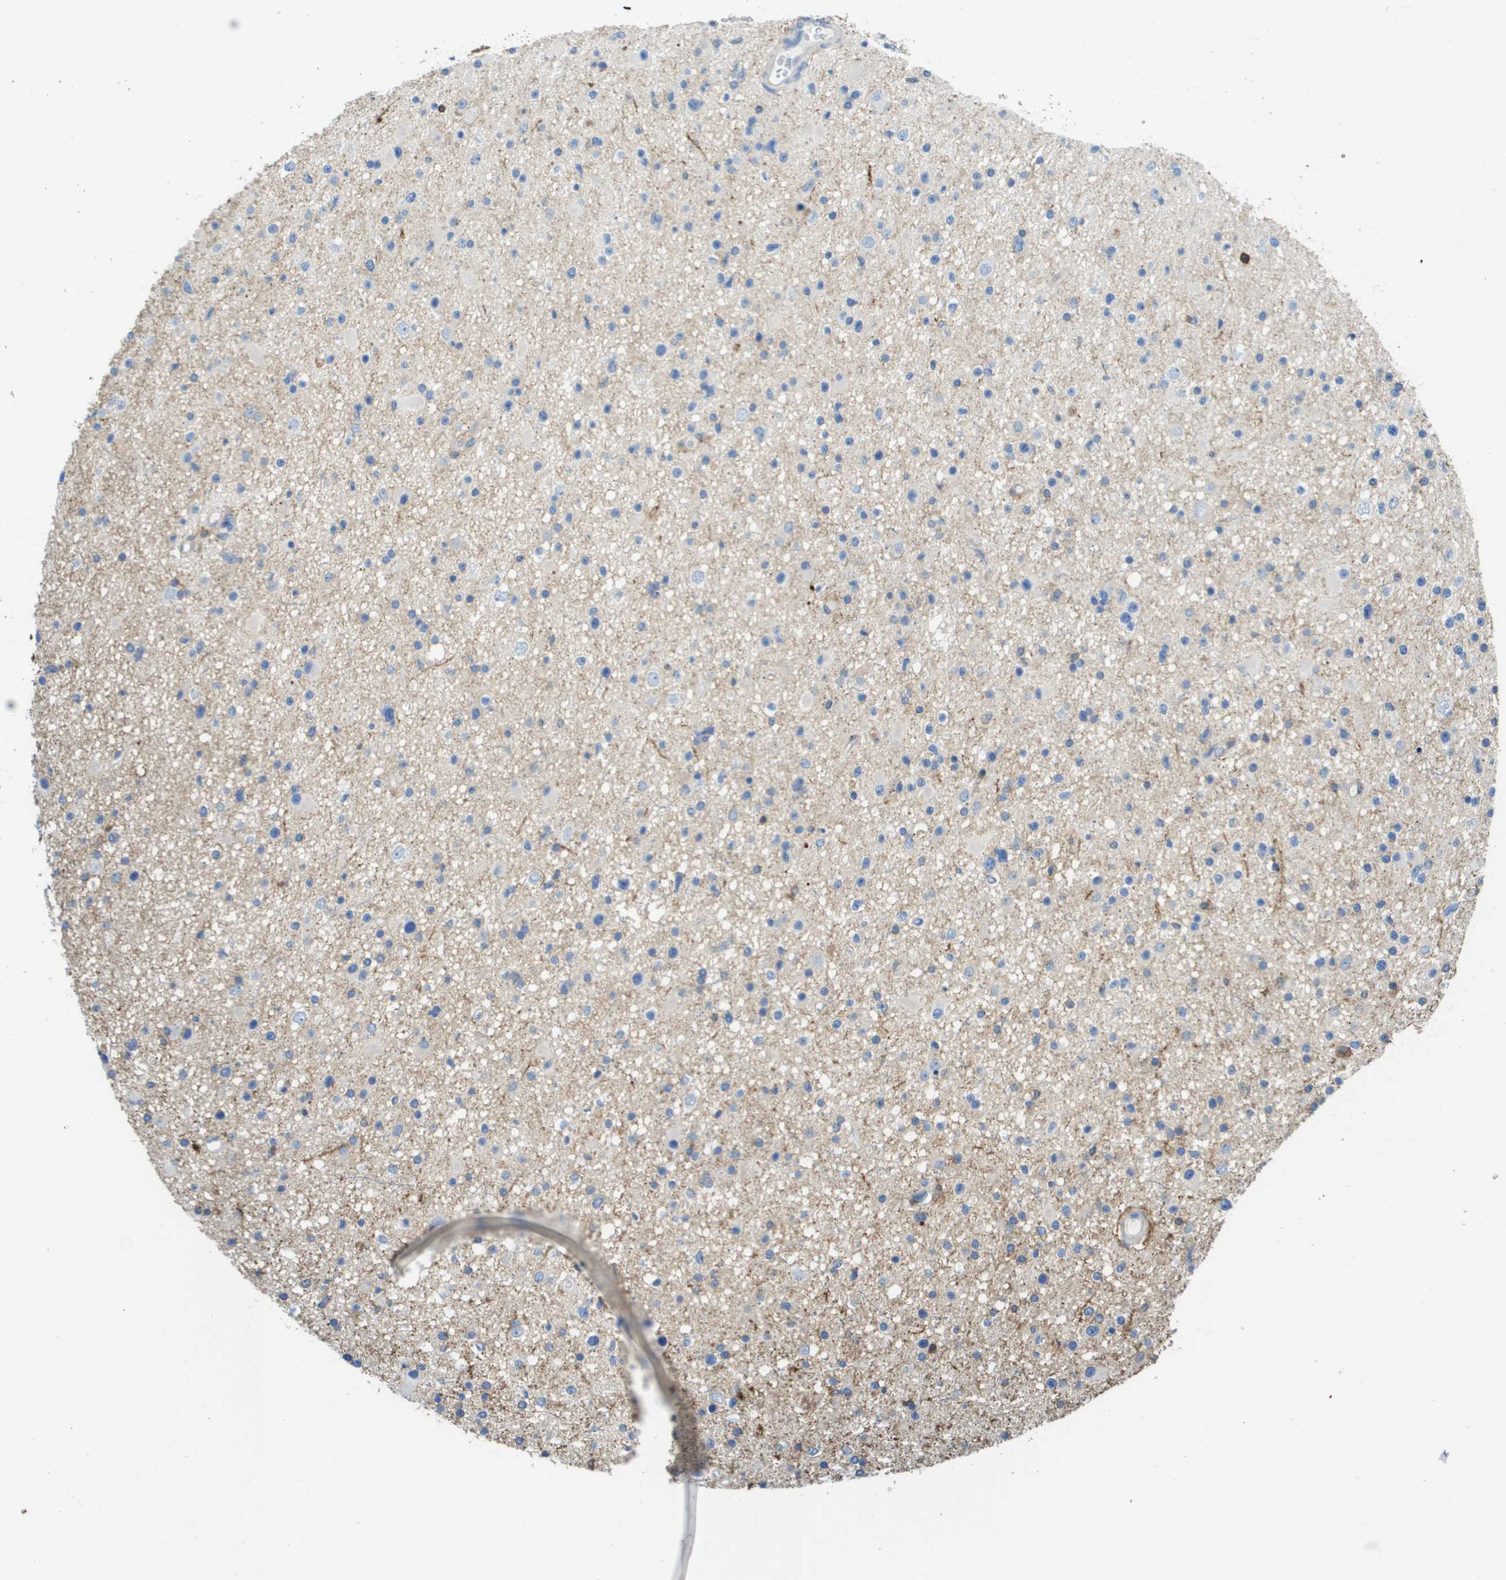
{"staining": {"intensity": "negative", "quantity": "none", "location": "none"}, "tissue": "glioma", "cell_type": "Tumor cells", "image_type": "cancer", "snomed": [{"axis": "morphology", "description": "Glioma, malignant, High grade"}, {"axis": "topography", "description": "Brain"}], "caption": "Immunohistochemical staining of glioma shows no significant positivity in tumor cells. (DAB (3,3'-diaminobenzidine) immunohistochemistry, high magnification).", "gene": "PASK", "patient": {"sex": "male", "age": 33}}